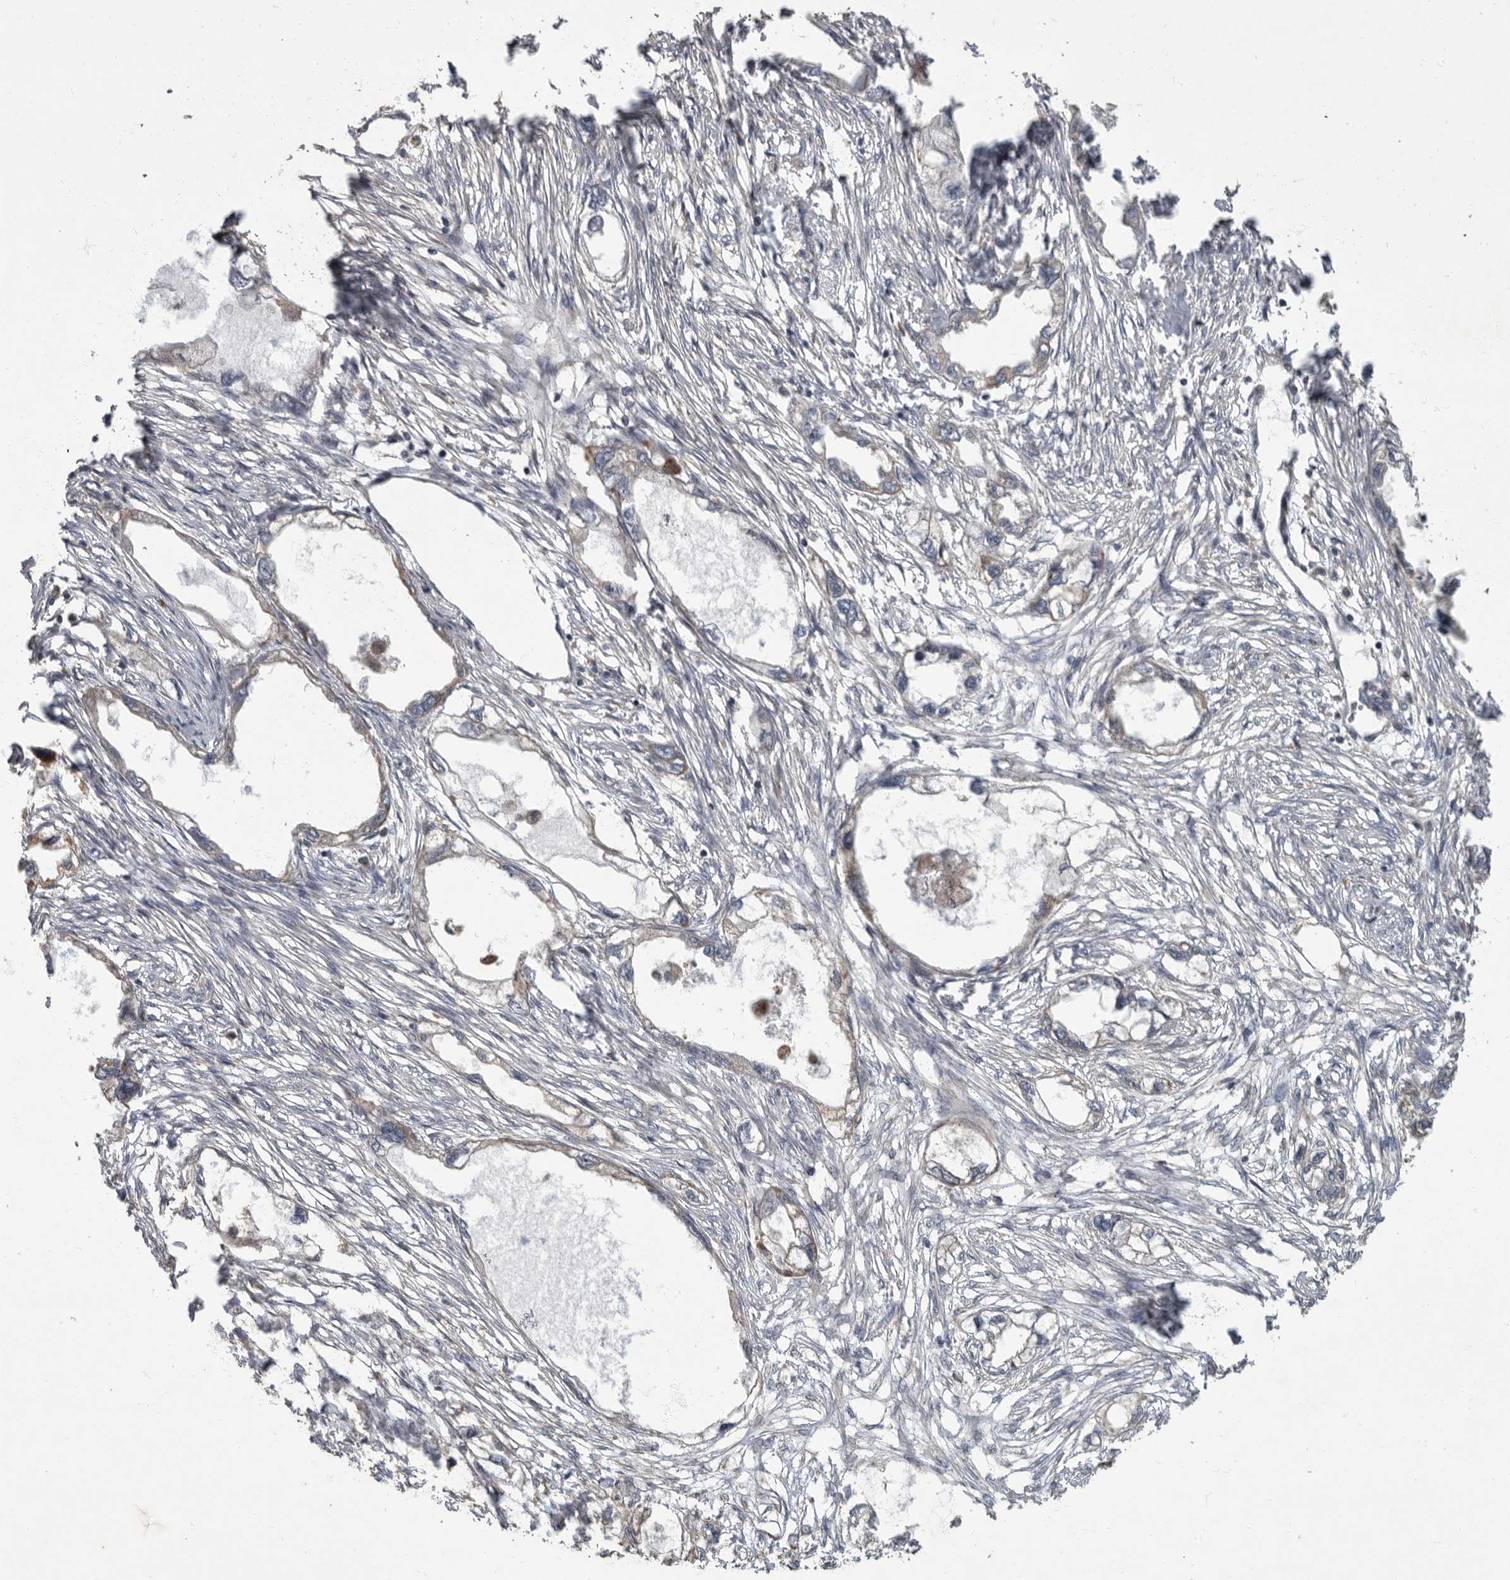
{"staining": {"intensity": "weak", "quantity": "<25%", "location": "cytoplasmic/membranous"}, "tissue": "endometrial cancer", "cell_type": "Tumor cells", "image_type": "cancer", "snomed": [{"axis": "morphology", "description": "Adenocarcinoma, NOS"}, {"axis": "morphology", "description": "Adenocarcinoma, metastatic, NOS"}, {"axis": "topography", "description": "Adipose tissue"}, {"axis": "topography", "description": "Endometrium"}], "caption": "A histopathology image of human adenocarcinoma (endometrial) is negative for staining in tumor cells. (Brightfield microscopy of DAB IHC at high magnification).", "gene": "IQCK", "patient": {"sex": "female", "age": 67}}